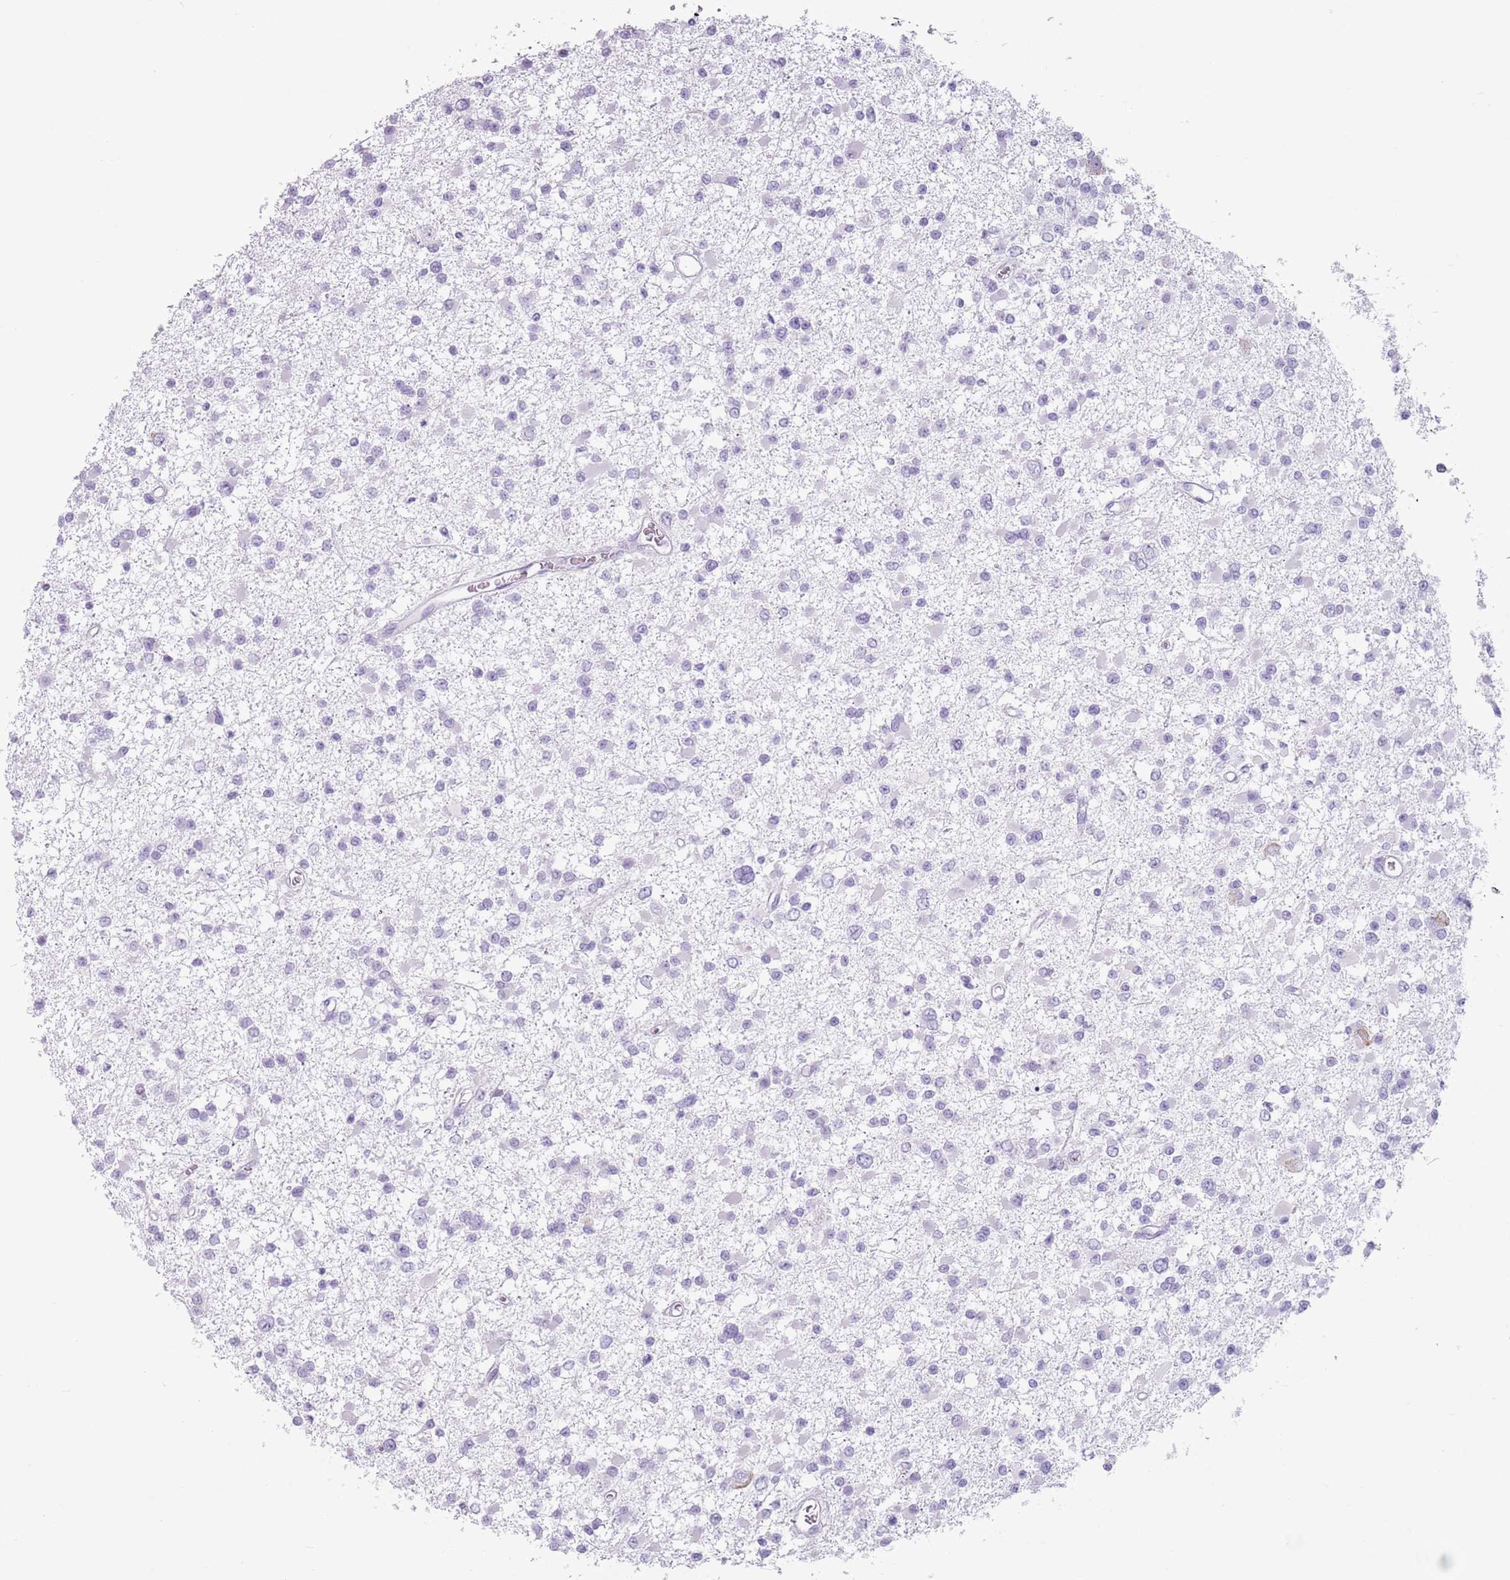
{"staining": {"intensity": "negative", "quantity": "none", "location": "none"}, "tissue": "glioma", "cell_type": "Tumor cells", "image_type": "cancer", "snomed": [{"axis": "morphology", "description": "Glioma, malignant, Low grade"}, {"axis": "topography", "description": "Brain"}], "caption": "This photomicrograph is of glioma stained with immunohistochemistry to label a protein in brown with the nuclei are counter-stained blue. There is no staining in tumor cells.", "gene": "HYOU1", "patient": {"sex": "female", "age": 22}}